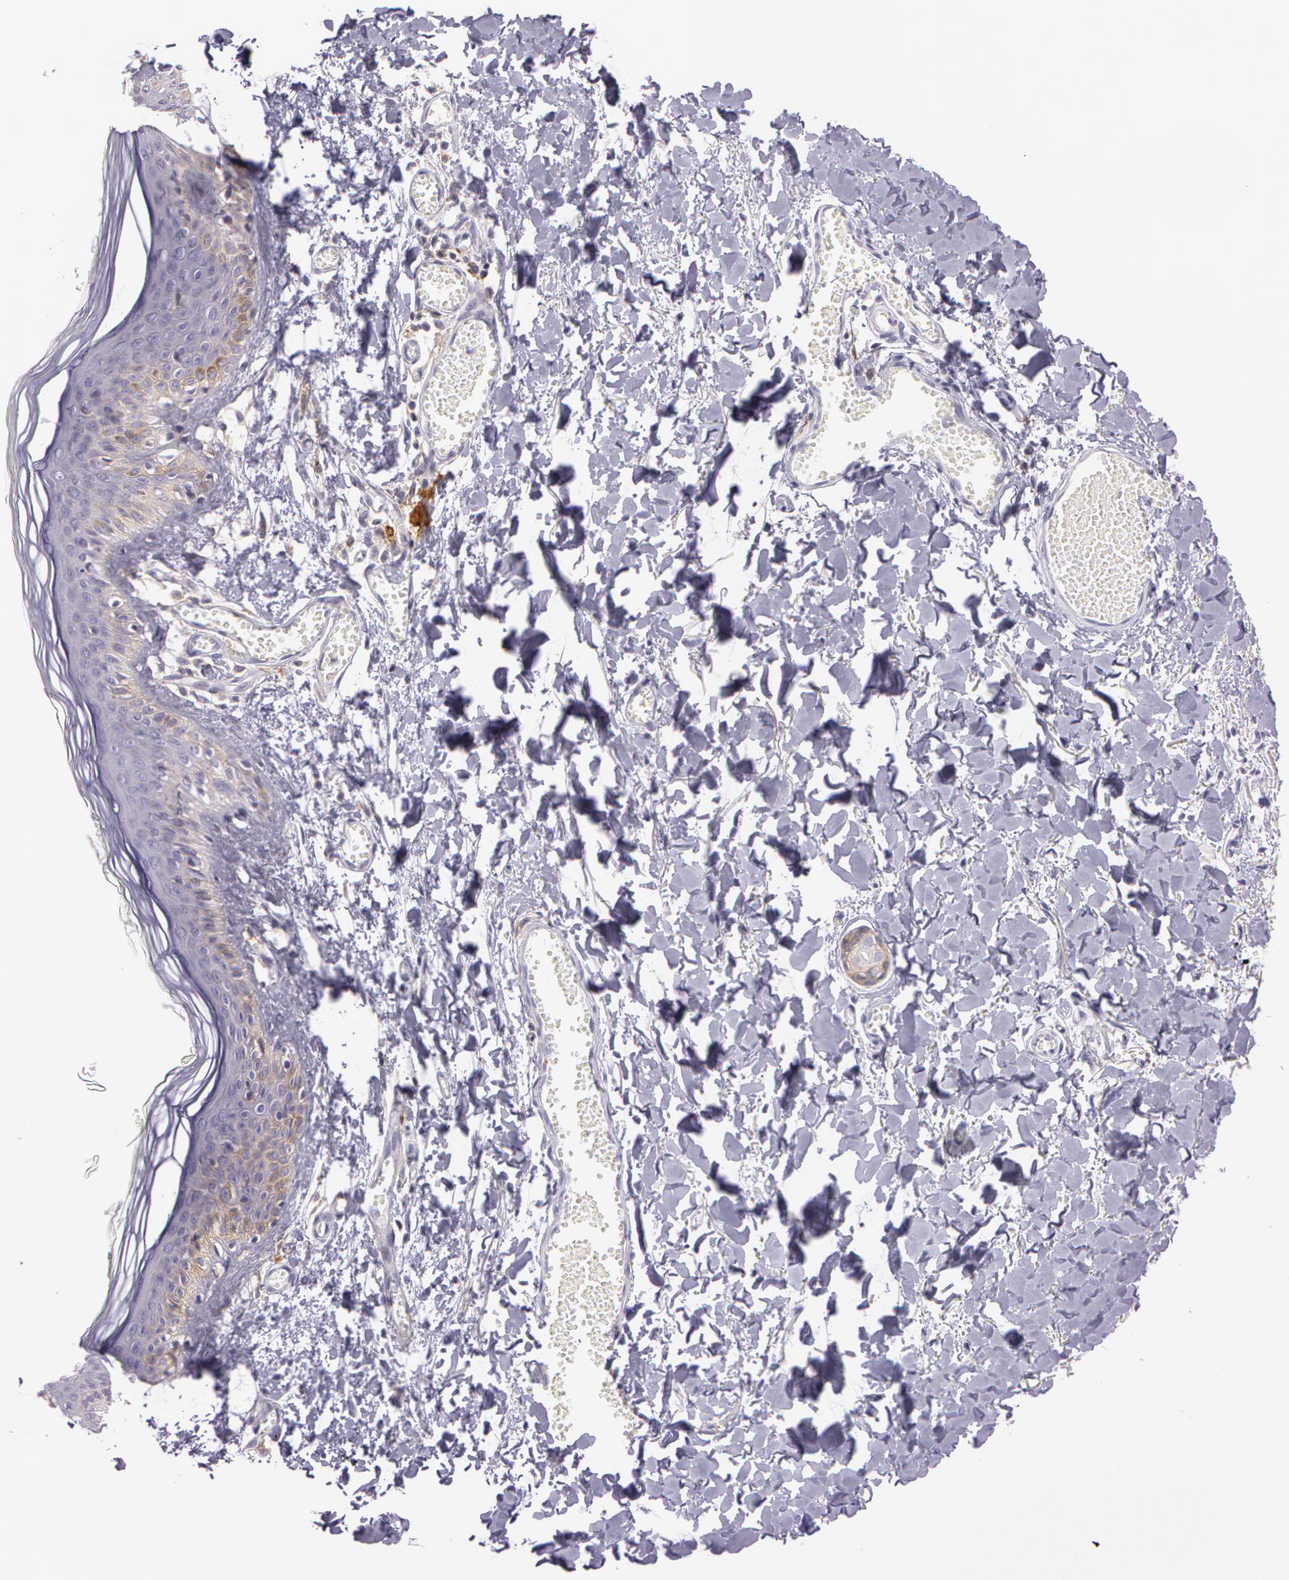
{"staining": {"intensity": "negative", "quantity": "none", "location": "none"}, "tissue": "skin", "cell_type": "Fibroblasts", "image_type": "normal", "snomed": [{"axis": "morphology", "description": "Normal tissue, NOS"}, {"axis": "morphology", "description": "Sarcoma, NOS"}, {"axis": "topography", "description": "Skin"}, {"axis": "topography", "description": "Soft tissue"}], "caption": "Immunohistochemistry (IHC) photomicrograph of unremarkable human skin stained for a protein (brown), which displays no staining in fibroblasts. (DAB immunohistochemistry visualized using brightfield microscopy, high magnification).", "gene": "LY75", "patient": {"sex": "female", "age": 51}}